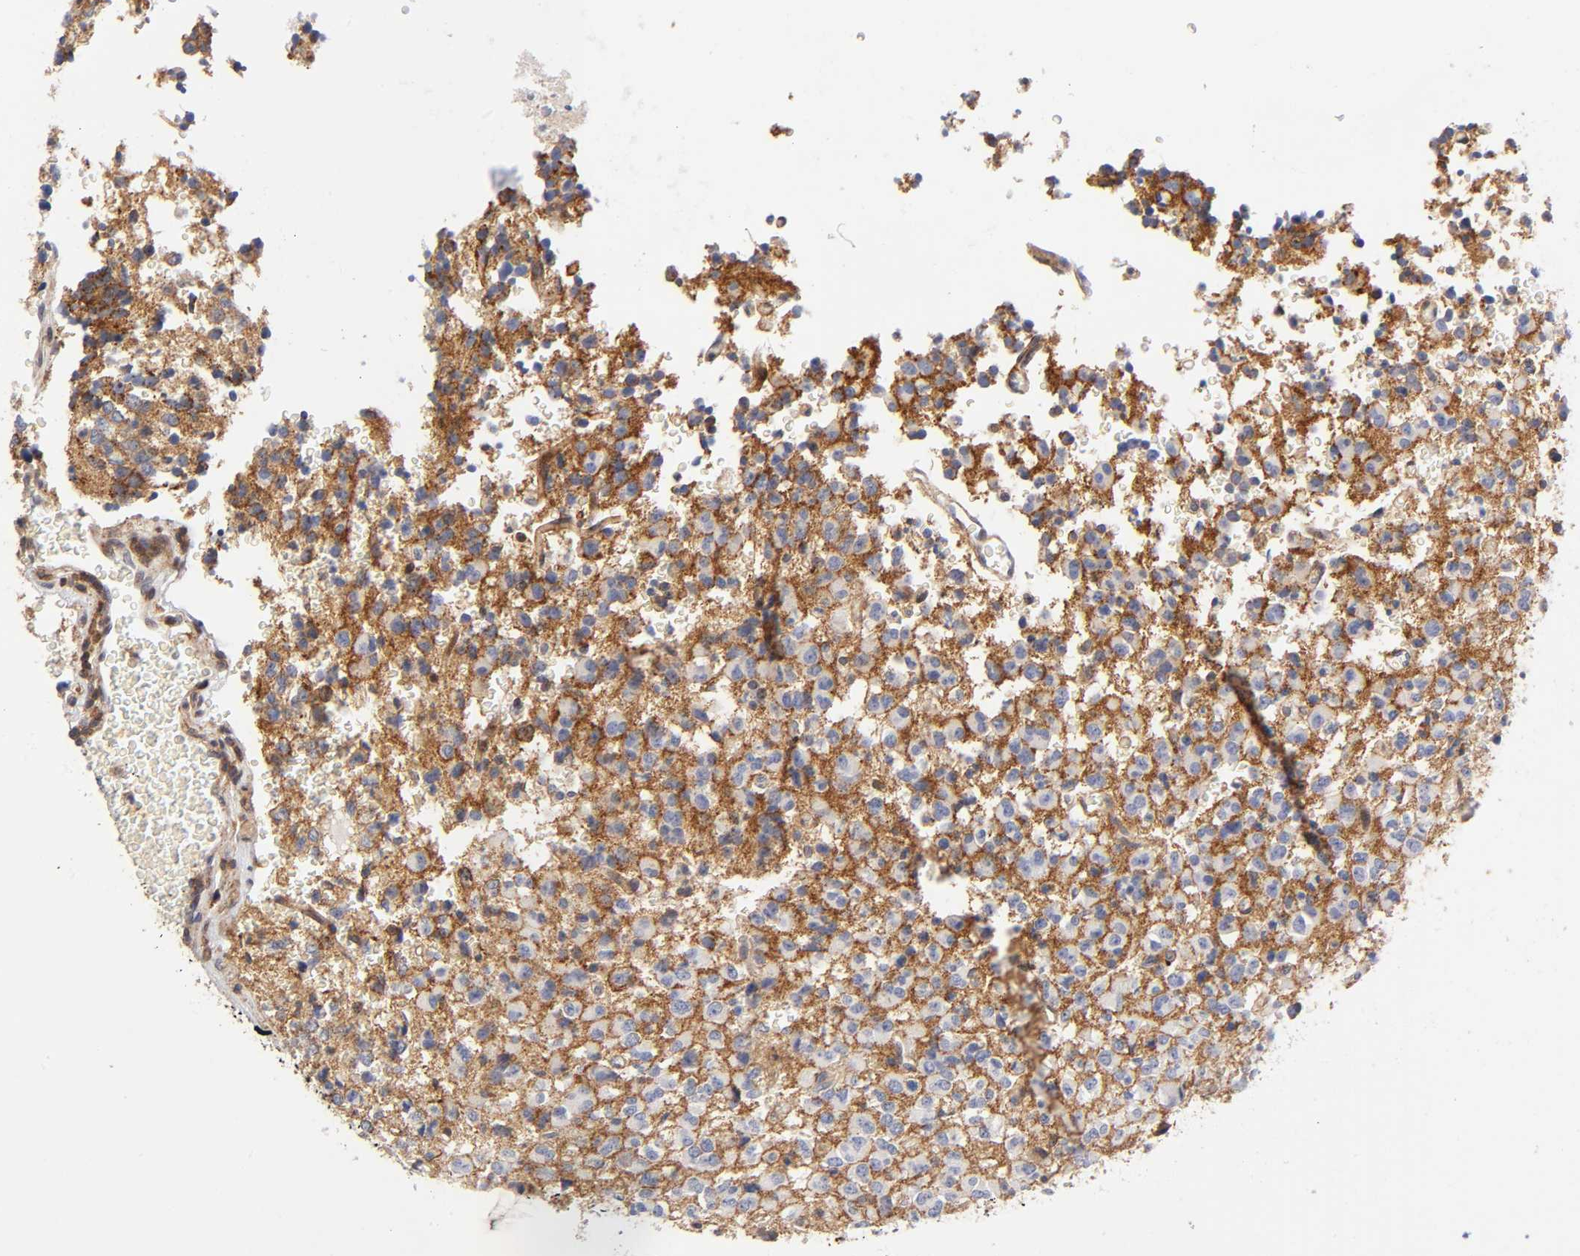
{"staining": {"intensity": "weak", "quantity": ">75%", "location": "cytoplasmic/membranous"}, "tissue": "glioma", "cell_type": "Tumor cells", "image_type": "cancer", "snomed": [{"axis": "morphology", "description": "Glioma, malignant, High grade"}, {"axis": "topography", "description": "pancreas cauda"}], "caption": "Human glioma stained for a protein (brown) shows weak cytoplasmic/membranous positive expression in approximately >75% of tumor cells.", "gene": "ANXA7", "patient": {"sex": "male", "age": 60}}